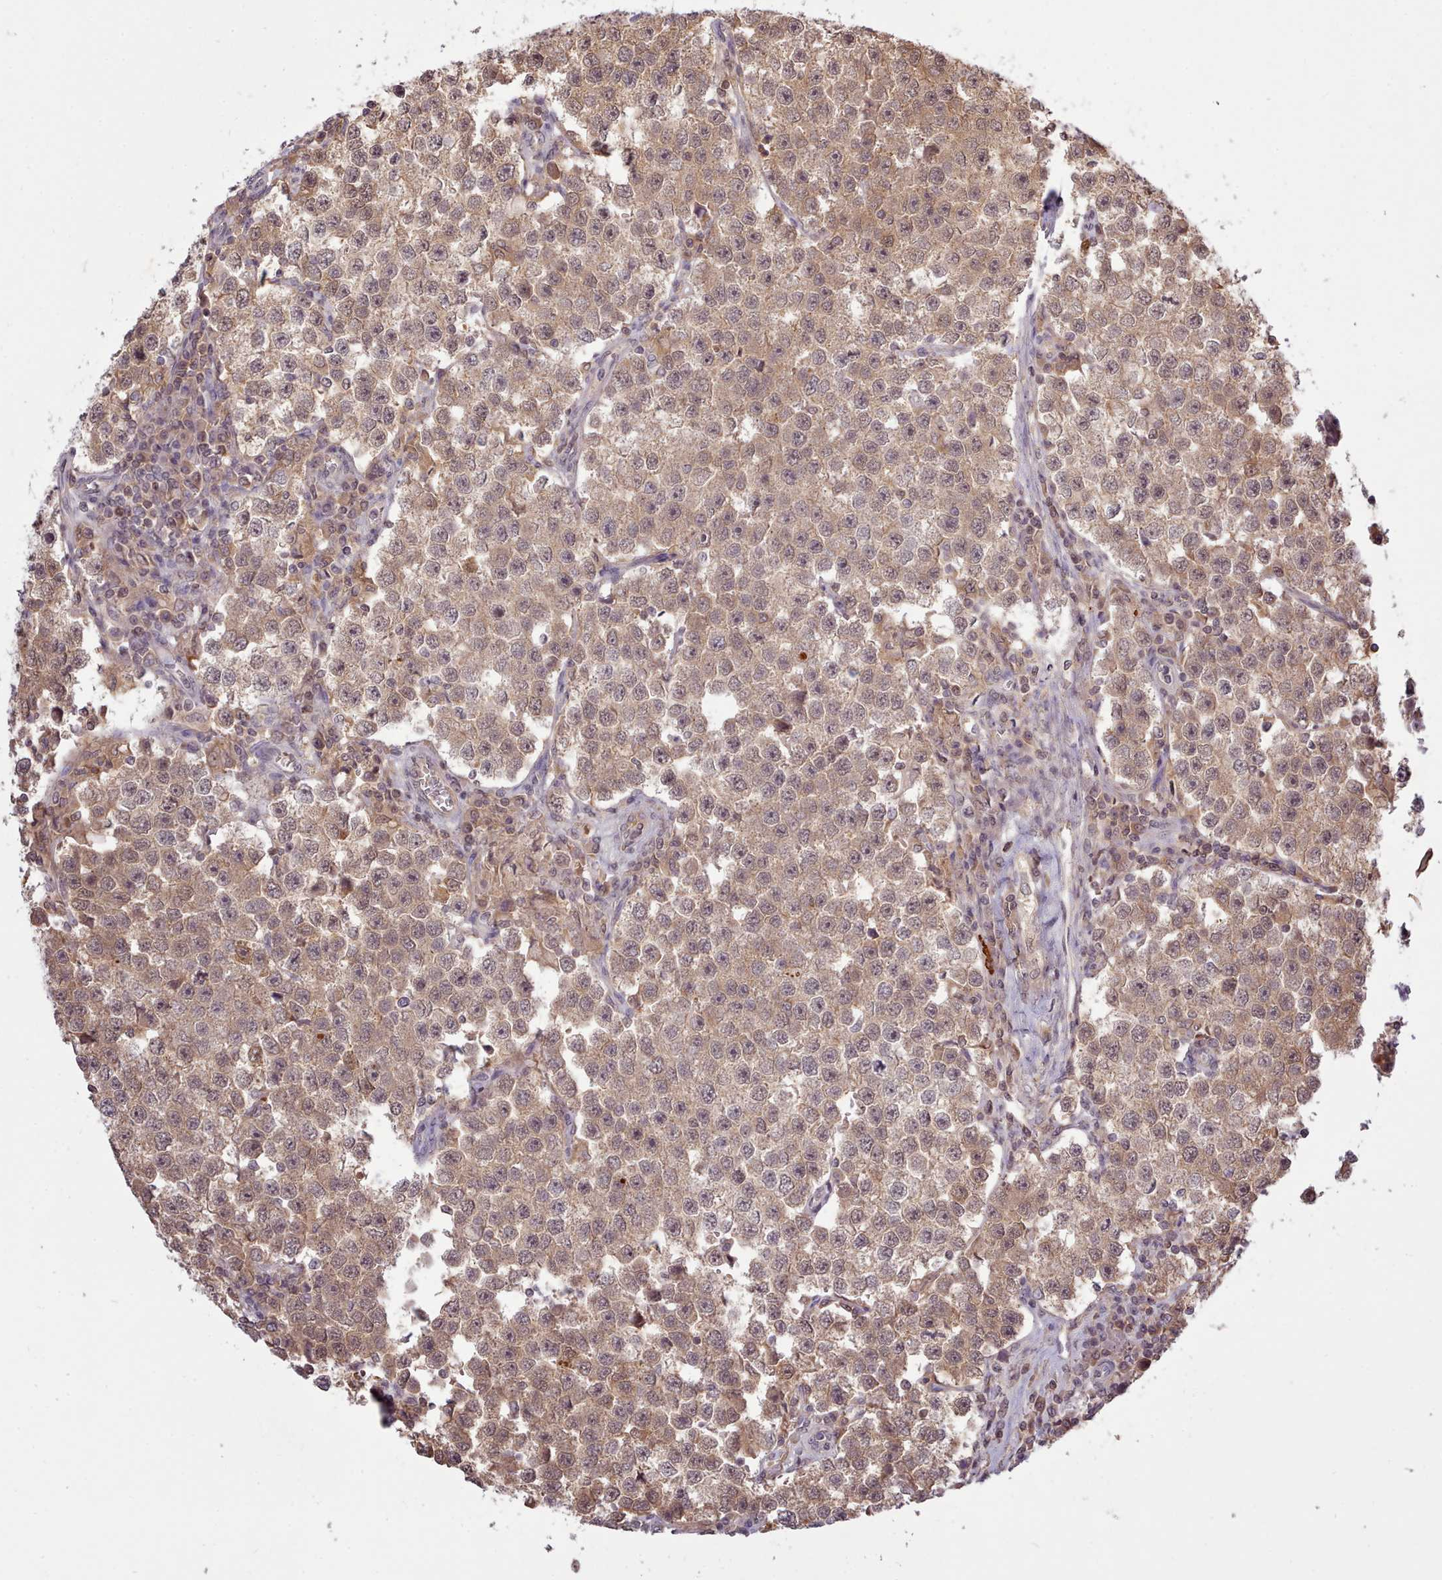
{"staining": {"intensity": "moderate", "quantity": ">75%", "location": "cytoplasmic/membranous,nuclear"}, "tissue": "testis cancer", "cell_type": "Tumor cells", "image_type": "cancer", "snomed": [{"axis": "morphology", "description": "Seminoma, NOS"}, {"axis": "topography", "description": "Testis"}], "caption": "Protein staining of testis cancer (seminoma) tissue shows moderate cytoplasmic/membranous and nuclear expression in approximately >75% of tumor cells.", "gene": "ARL17A", "patient": {"sex": "male", "age": 37}}